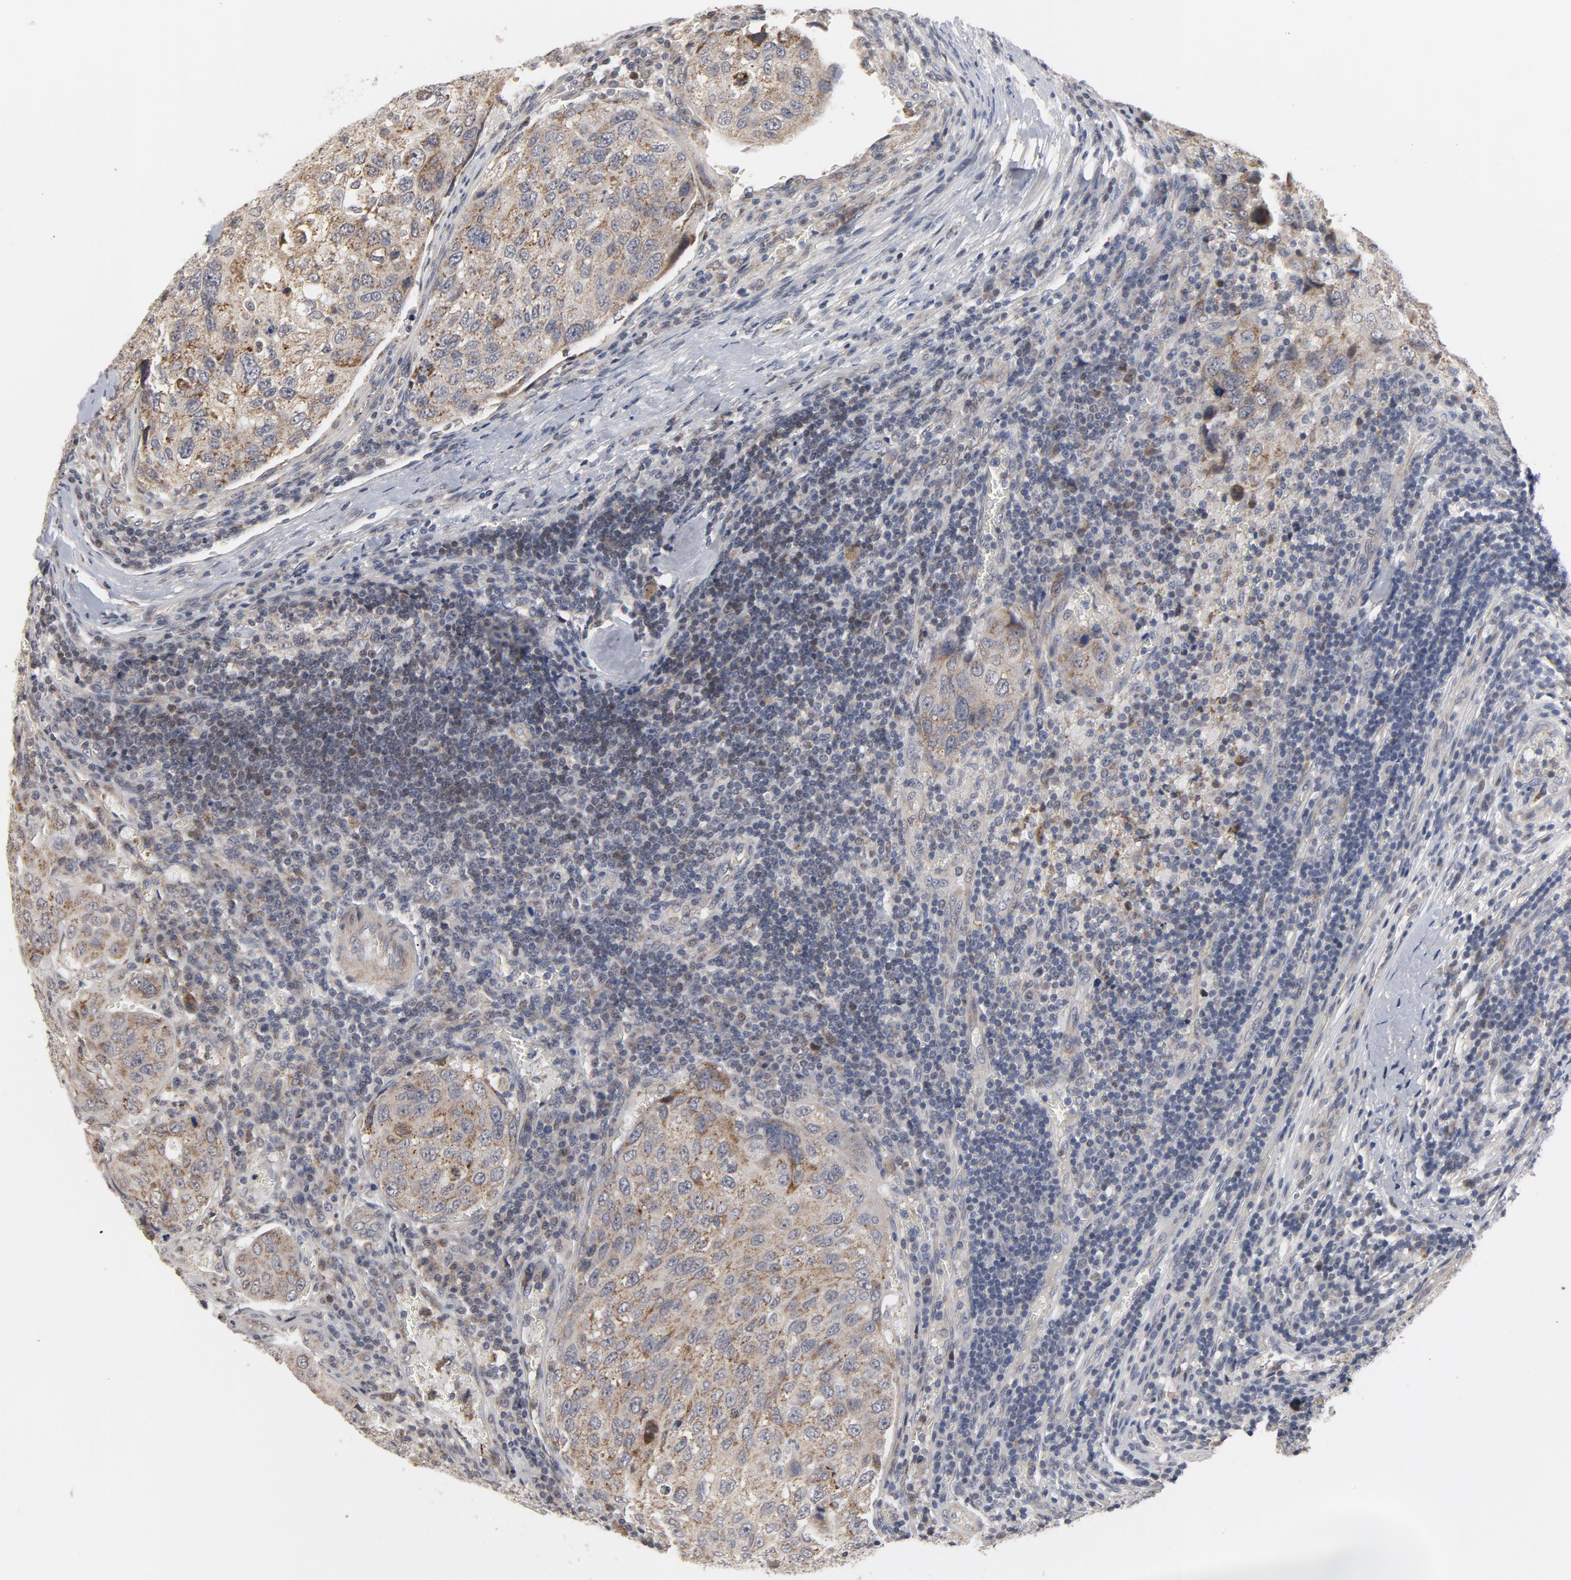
{"staining": {"intensity": "moderate", "quantity": ">75%", "location": "cytoplasmic/membranous"}, "tissue": "urothelial cancer", "cell_type": "Tumor cells", "image_type": "cancer", "snomed": [{"axis": "morphology", "description": "Urothelial carcinoma, High grade"}, {"axis": "topography", "description": "Lymph node"}, {"axis": "topography", "description": "Urinary bladder"}], "caption": "The image shows staining of urothelial cancer, revealing moderate cytoplasmic/membranous protein positivity (brown color) within tumor cells.", "gene": "PPP1R1B", "patient": {"sex": "male", "age": 51}}